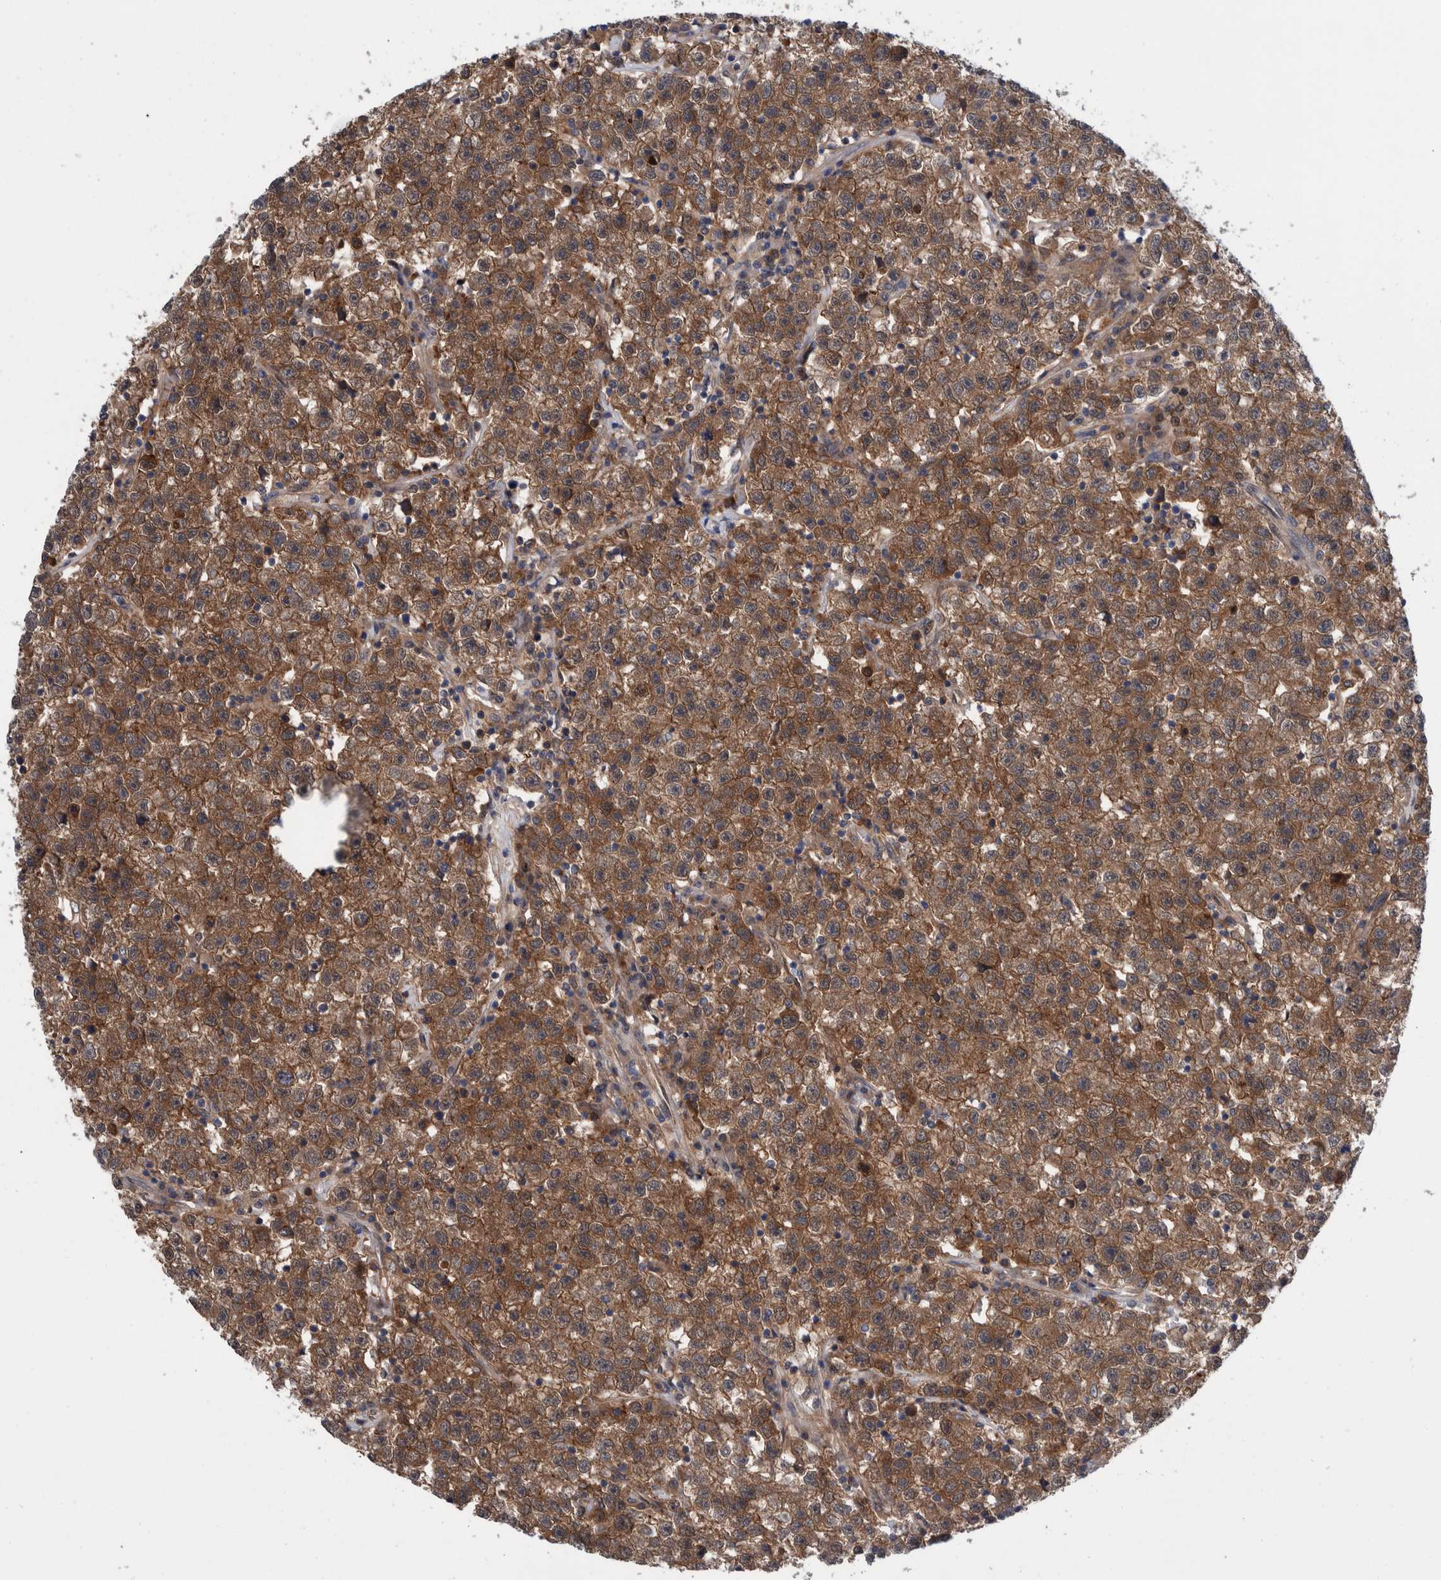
{"staining": {"intensity": "moderate", "quantity": ">75%", "location": "cytoplasmic/membranous"}, "tissue": "testis cancer", "cell_type": "Tumor cells", "image_type": "cancer", "snomed": [{"axis": "morphology", "description": "Seminoma, NOS"}, {"axis": "topography", "description": "Testis"}], "caption": "Immunohistochemistry (IHC) (DAB) staining of seminoma (testis) exhibits moderate cytoplasmic/membranous protein staining in about >75% of tumor cells.", "gene": "PFAS", "patient": {"sex": "male", "age": 22}}